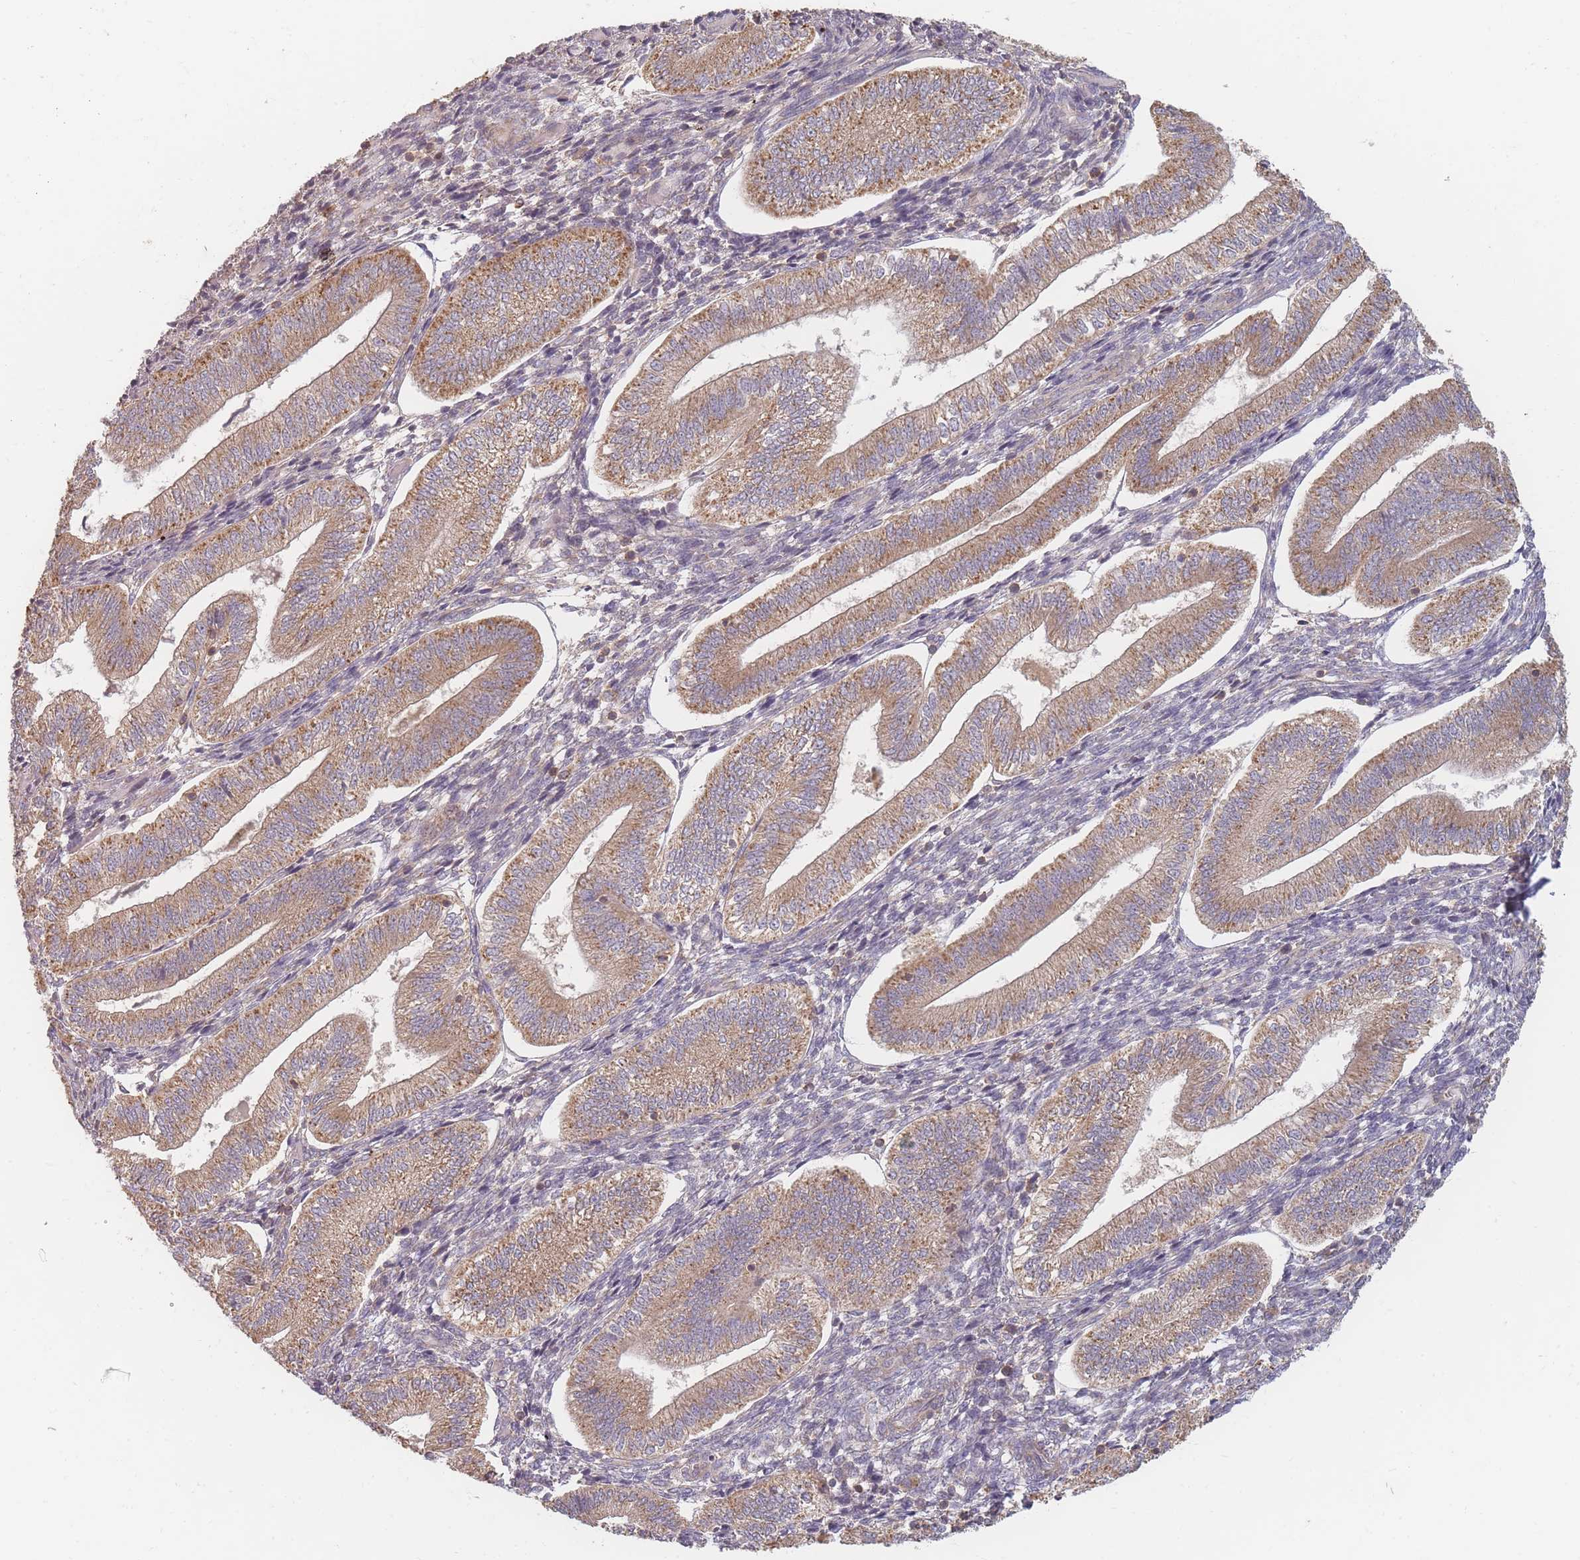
{"staining": {"intensity": "moderate", "quantity": "<25%", "location": "cytoplasmic/membranous"}, "tissue": "endometrium", "cell_type": "Cells in endometrial stroma", "image_type": "normal", "snomed": [{"axis": "morphology", "description": "Normal tissue, NOS"}, {"axis": "topography", "description": "Endometrium"}], "caption": "The photomicrograph shows immunohistochemical staining of normal endometrium. There is moderate cytoplasmic/membranous positivity is present in approximately <25% of cells in endometrial stroma. (IHC, brightfield microscopy, high magnification).", "gene": "SLC35F3", "patient": {"sex": "female", "age": 34}}